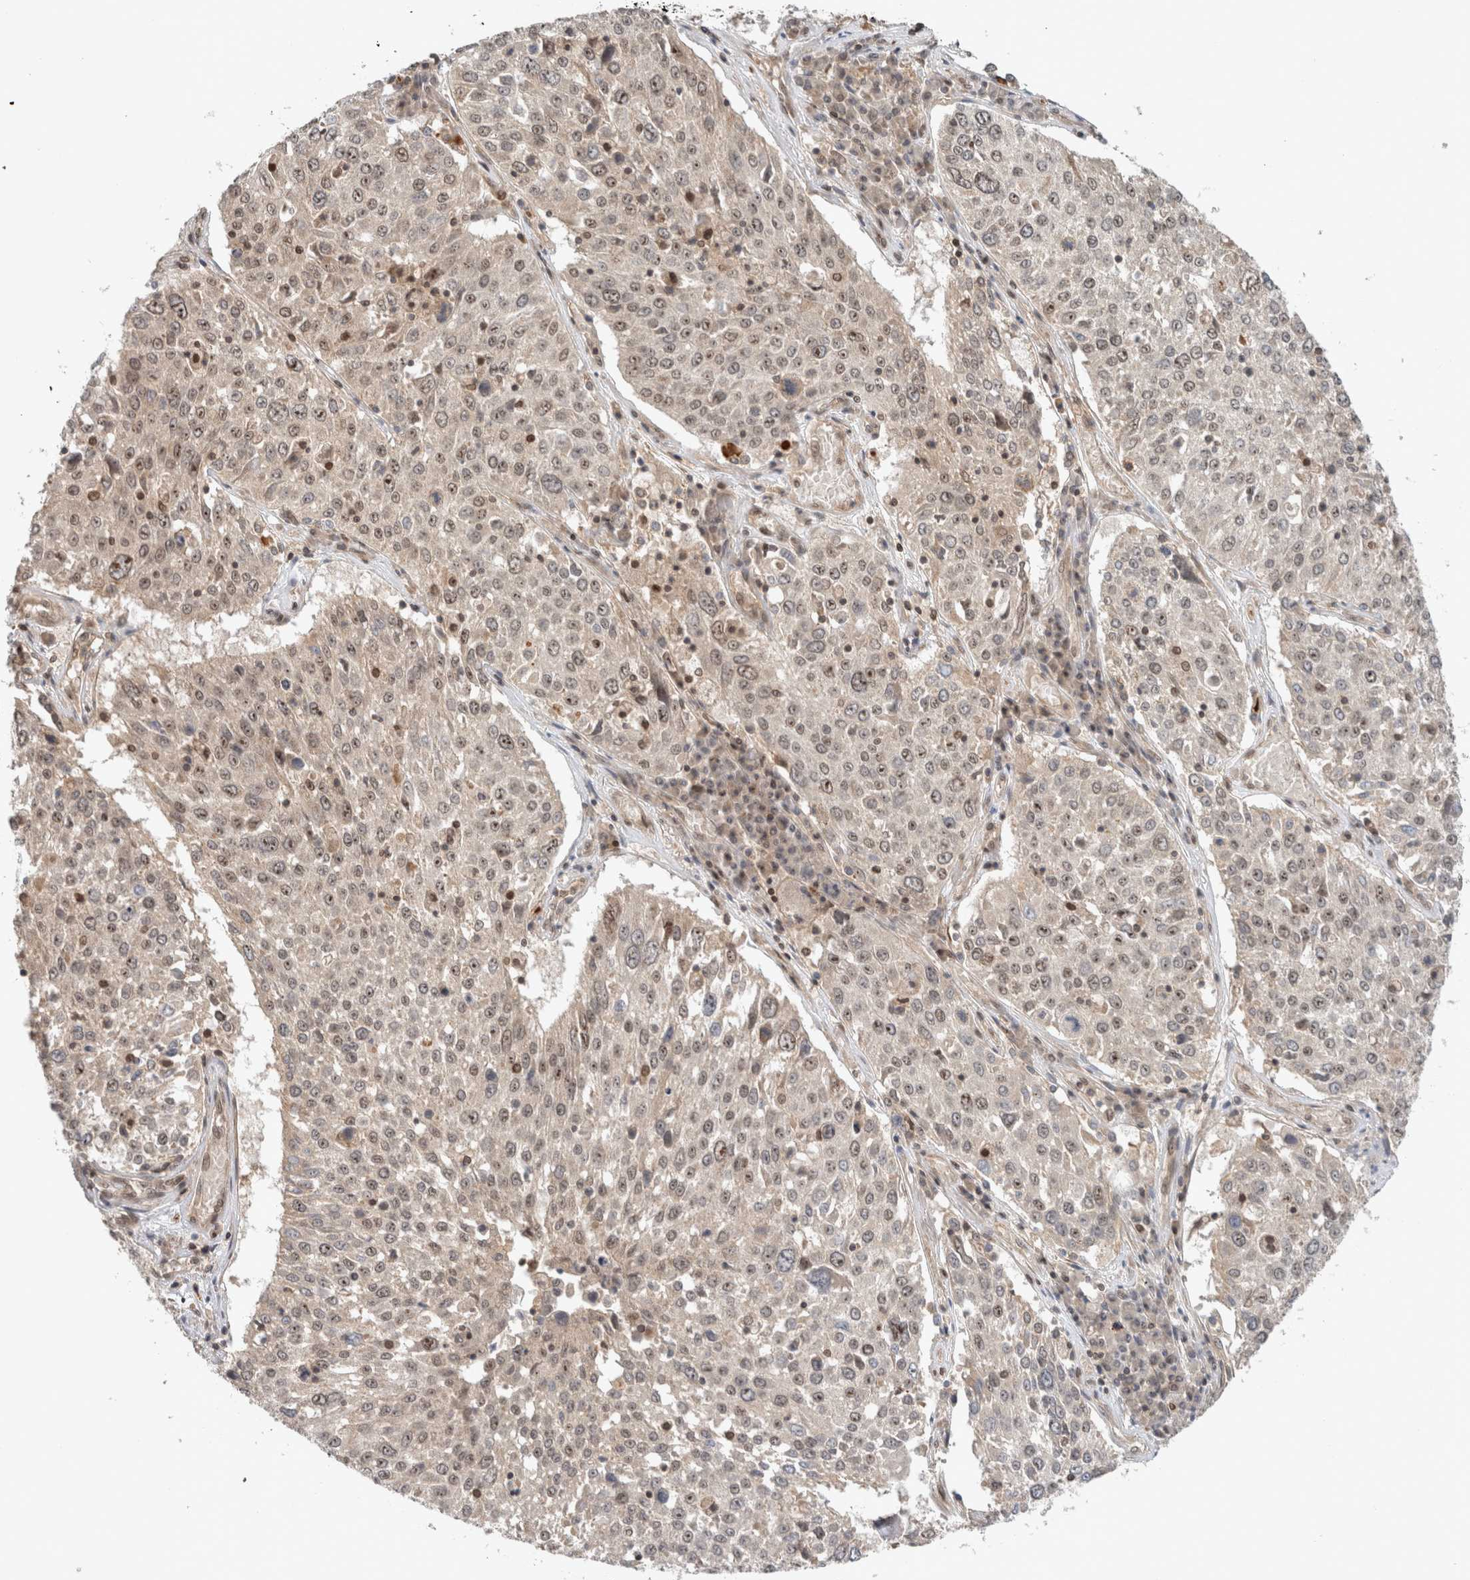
{"staining": {"intensity": "weak", "quantity": ">75%", "location": "nuclear"}, "tissue": "lung cancer", "cell_type": "Tumor cells", "image_type": "cancer", "snomed": [{"axis": "morphology", "description": "Squamous cell carcinoma, NOS"}, {"axis": "topography", "description": "Lung"}], "caption": "This image reveals immunohistochemistry (IHC) staining of human lung squamous cell carcinoma, with low weak nuclear expression in approximately >75% of tumor cells.", "gene": "CAAP1", "patient": {"sex": "male", "age": 65}}